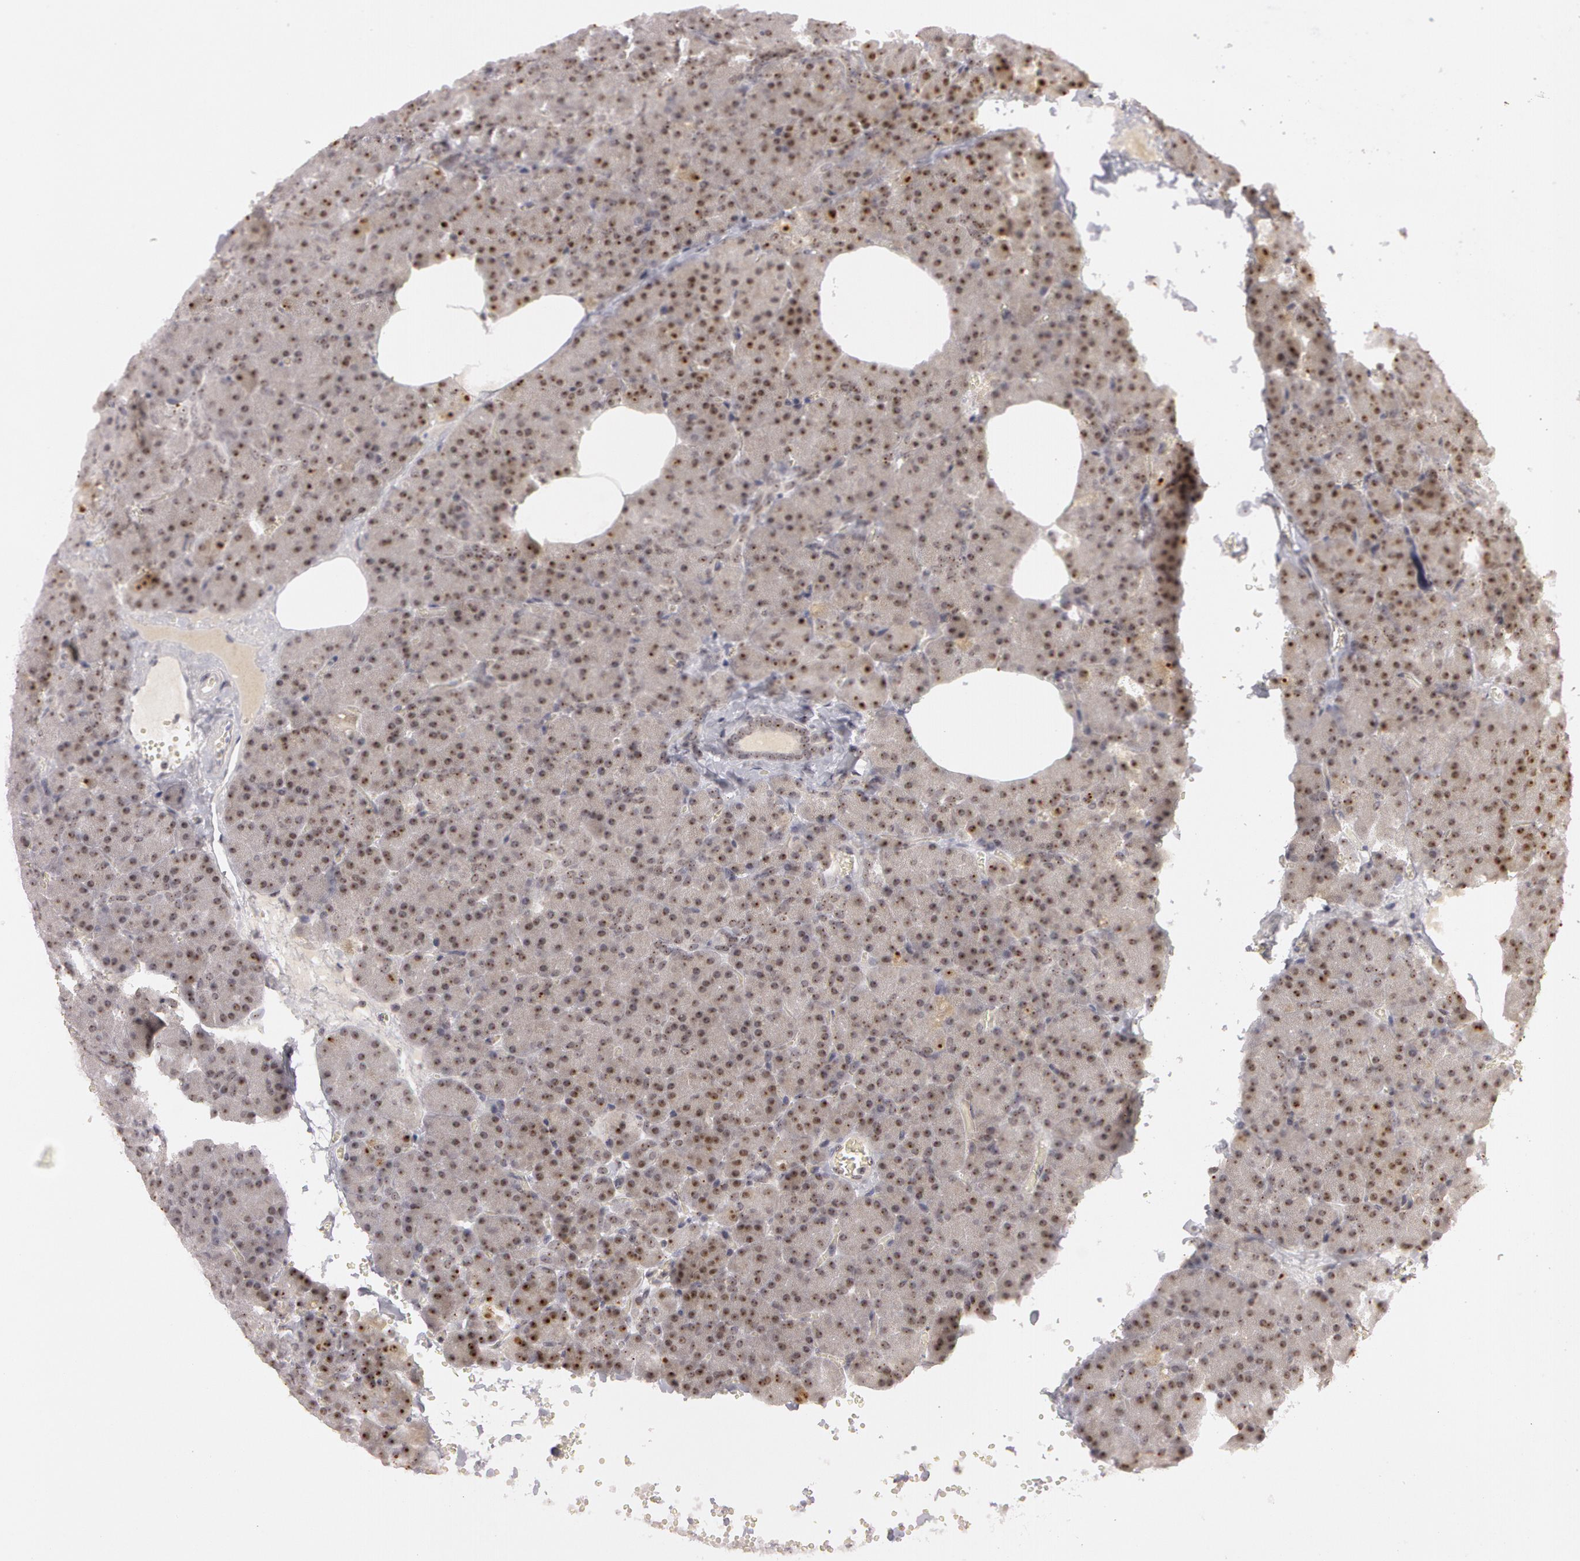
{"staining": {"intensity": "moderate", "quantity": ">75%", "location": "nuclear"}, "tissue": "pancreas", "cell_type": "Exocrine glandular cells", "image_type": "normal", "snomed": [{"axis": "morphology", "description": "Normal tissue, NOS"}, {"axis": "topography", "description": "Pancreas"}], "caption": "Human pancreas stained with a brown dye exhibits moderate nuclear positive staining in about >75% of exocrine glandular cells.", "gene": "FBL", "patient": {"sex": "female", "age": 35}}